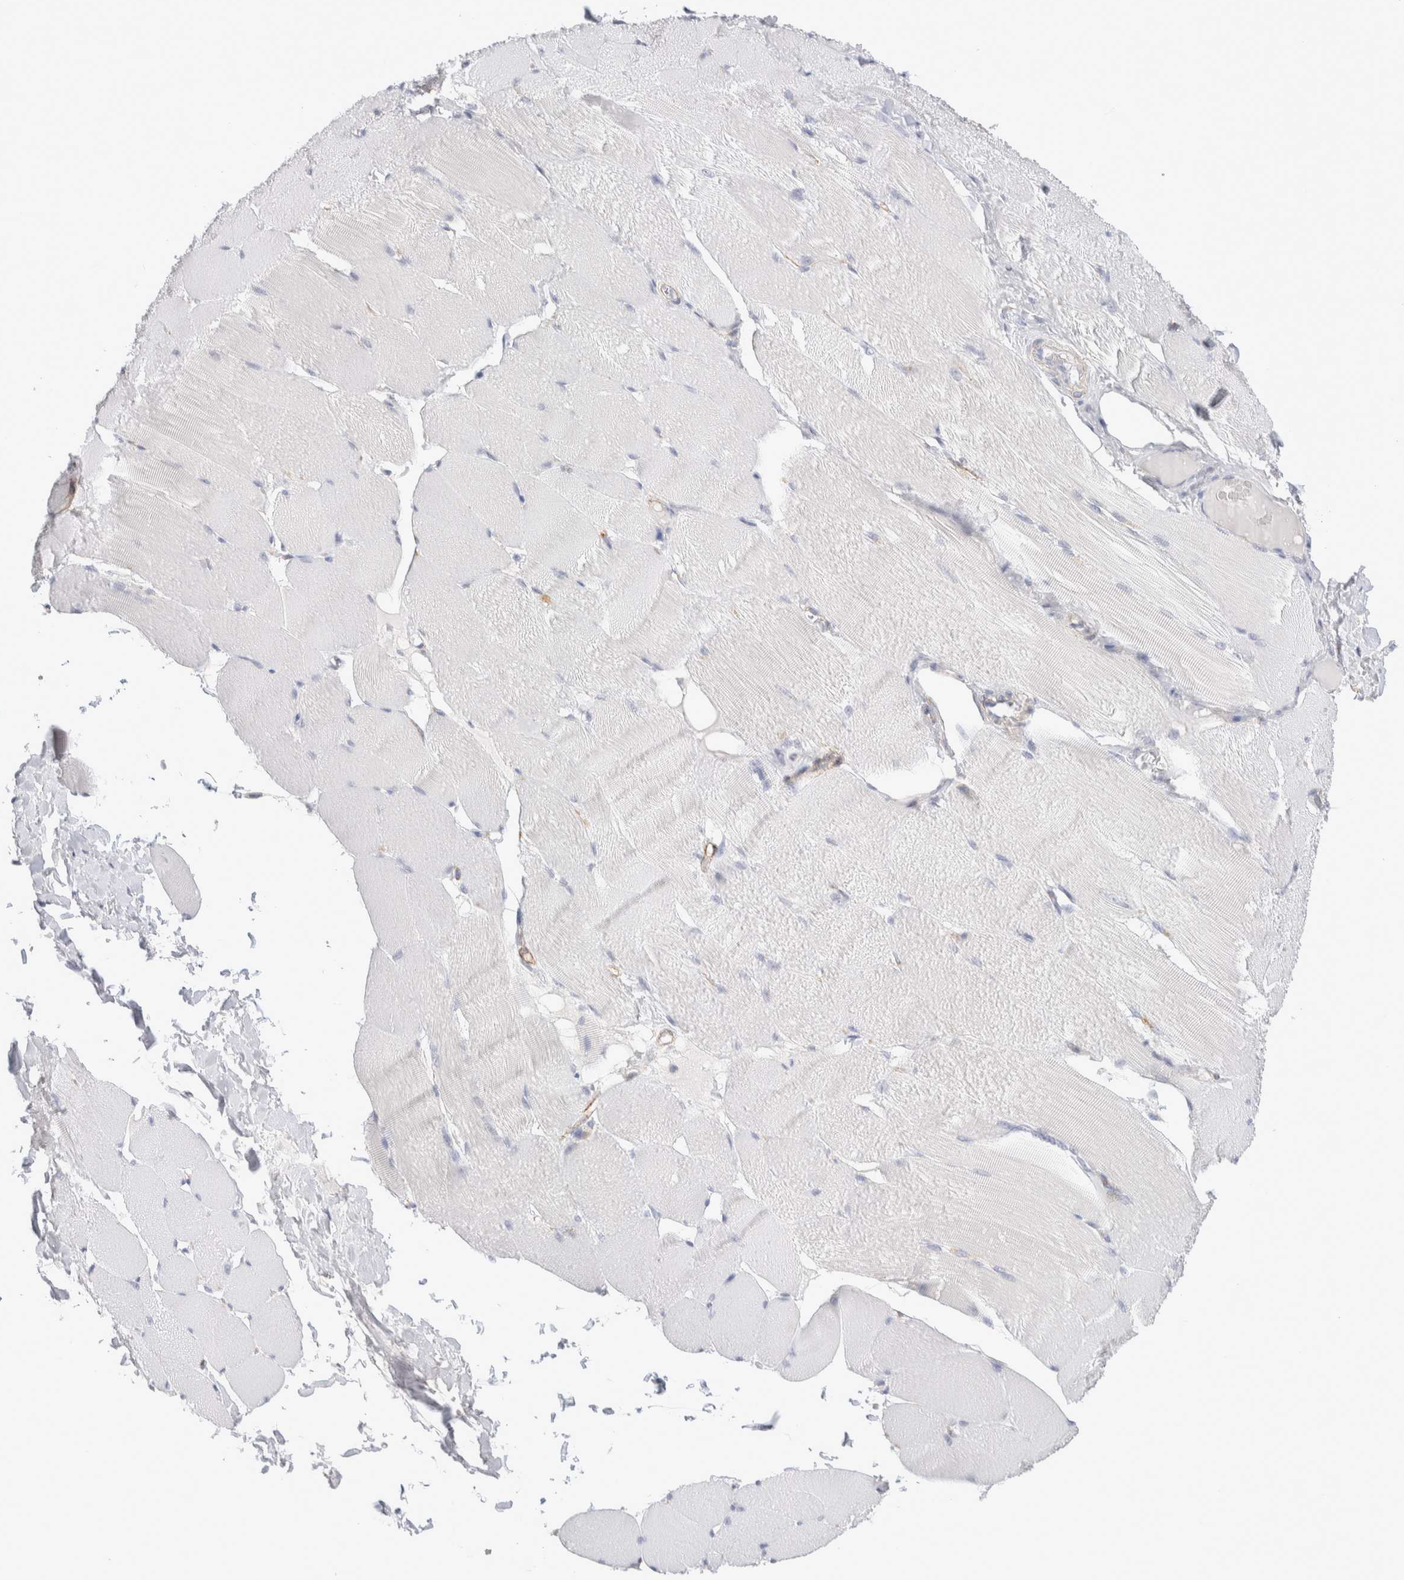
{"staining": {"intensity": "negative", "quantity": "none", "location": "none"}, "tissue": "skeletal muscle", "cell_type": "Myocytes", "image_type": "normal", "snomed": [{"axis": "morphology", "description": "Normal tissue, NOS"}, {"axis": "topography", "description": "Skin"}, {"axis": "topography", "description": "Skeletal muscle"}], "caption": "Immunohistochemistry (IHC) image of benign skeletal muscle: human skeletal muscle stained with DAB (3,3'-diaminobenzidine) shows no significant protein expression in myocytes. (DAB IHC visualized using brightfield microscopy, high magnification).", "gene": "SEPTIN4", "patient": {"sex": "male", "age": 83}}